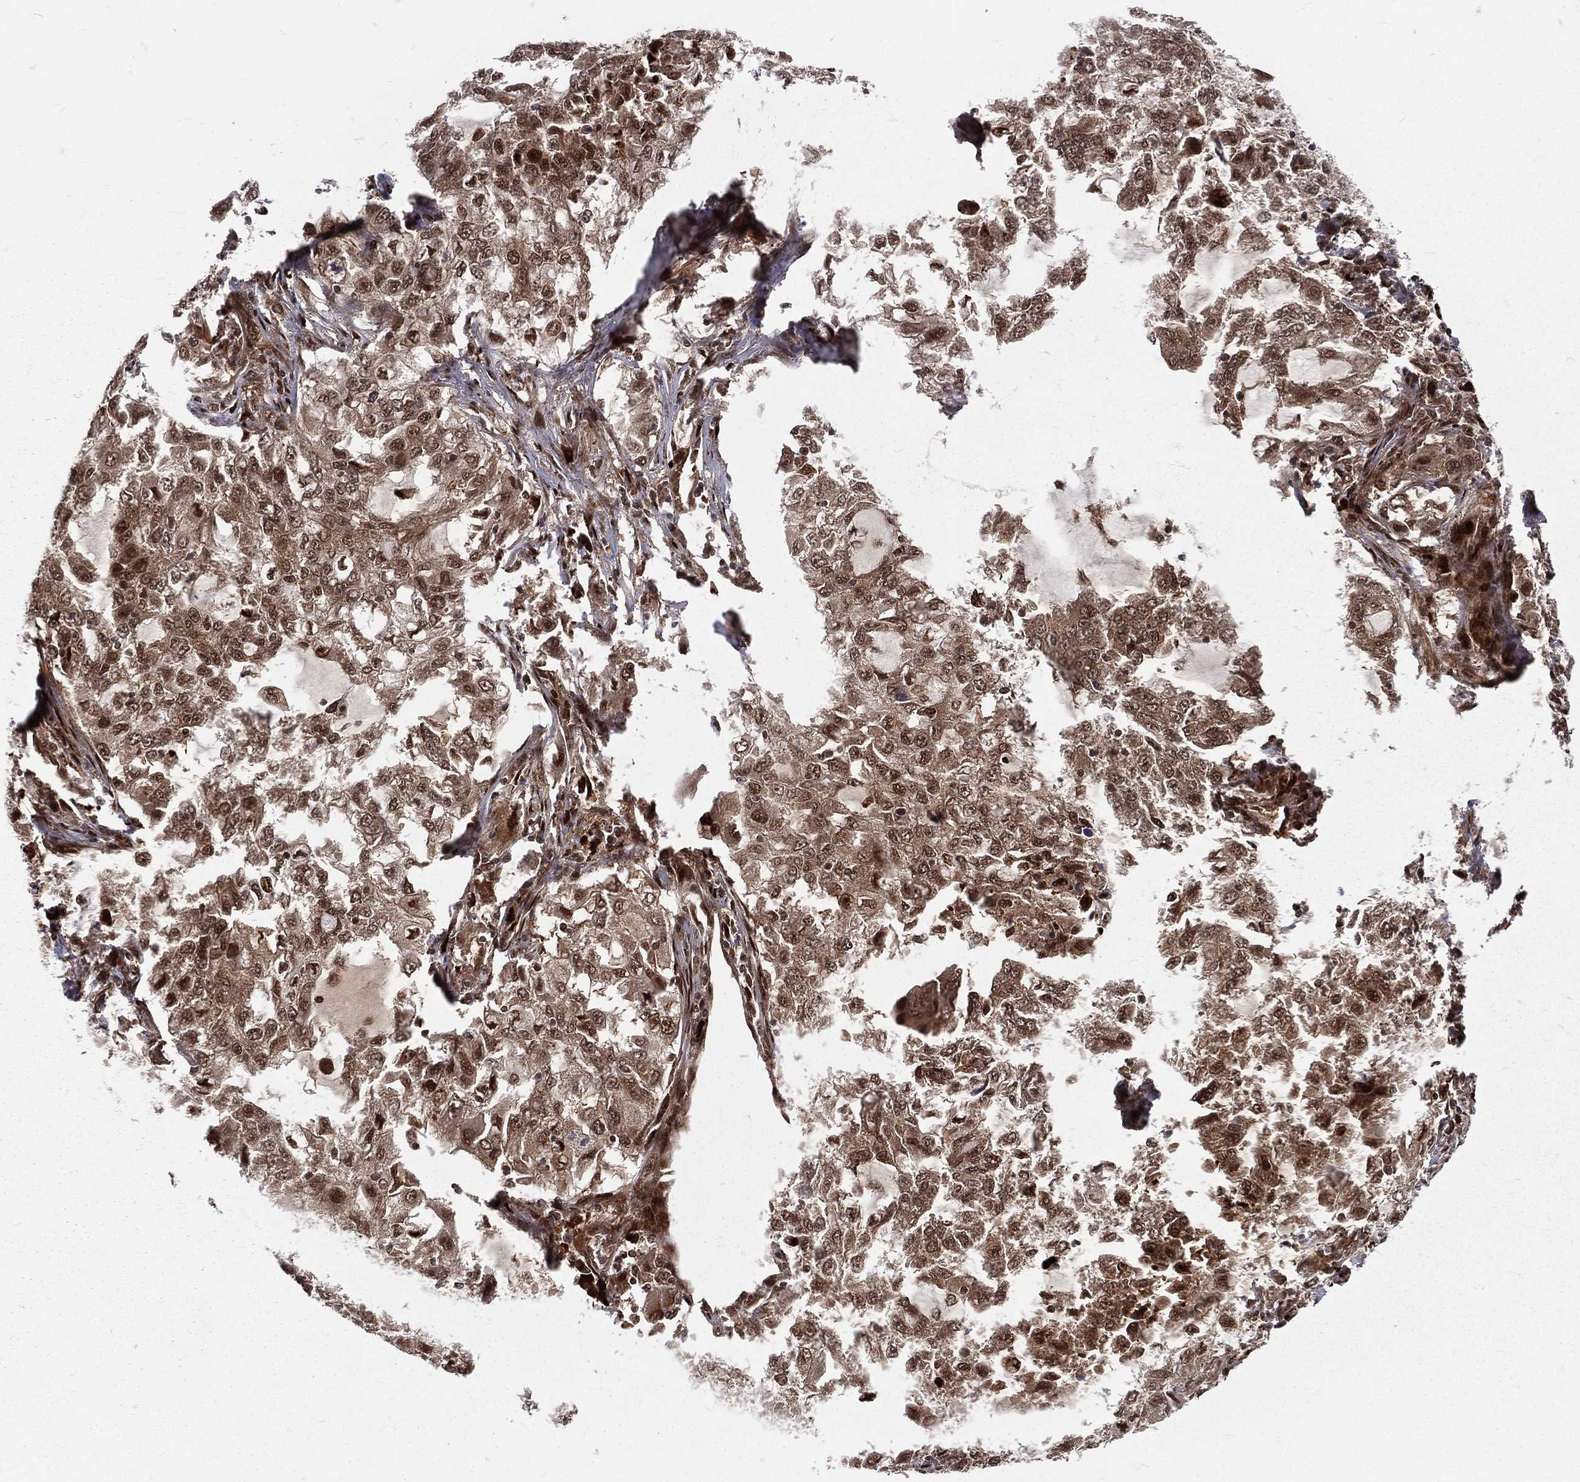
{"staining": {"intensity": "strong", "quantity": ">75%", "location": "cytoplasmic/membranous,nuclear"}, "tissue": "lung cancer", "cell_type": "Tumor cells", "image_type": "cancer", "snomed": [{"axis": "morphology", "description": "Adenocarcinoma, NOS"}, {"axis": "topography", "description": "Lung"}], "caption": "Lung adenocarcinoma was stained to show a protein in brown. There is high levels of strong cytoplasmic/membranous and nuclear positivity in about >75% of tumor cells. (DAB = brown stain, brightfield microscopy at high magnification).", "gene": "MDM2", "patient": {"sex": "female", "age": 61}}